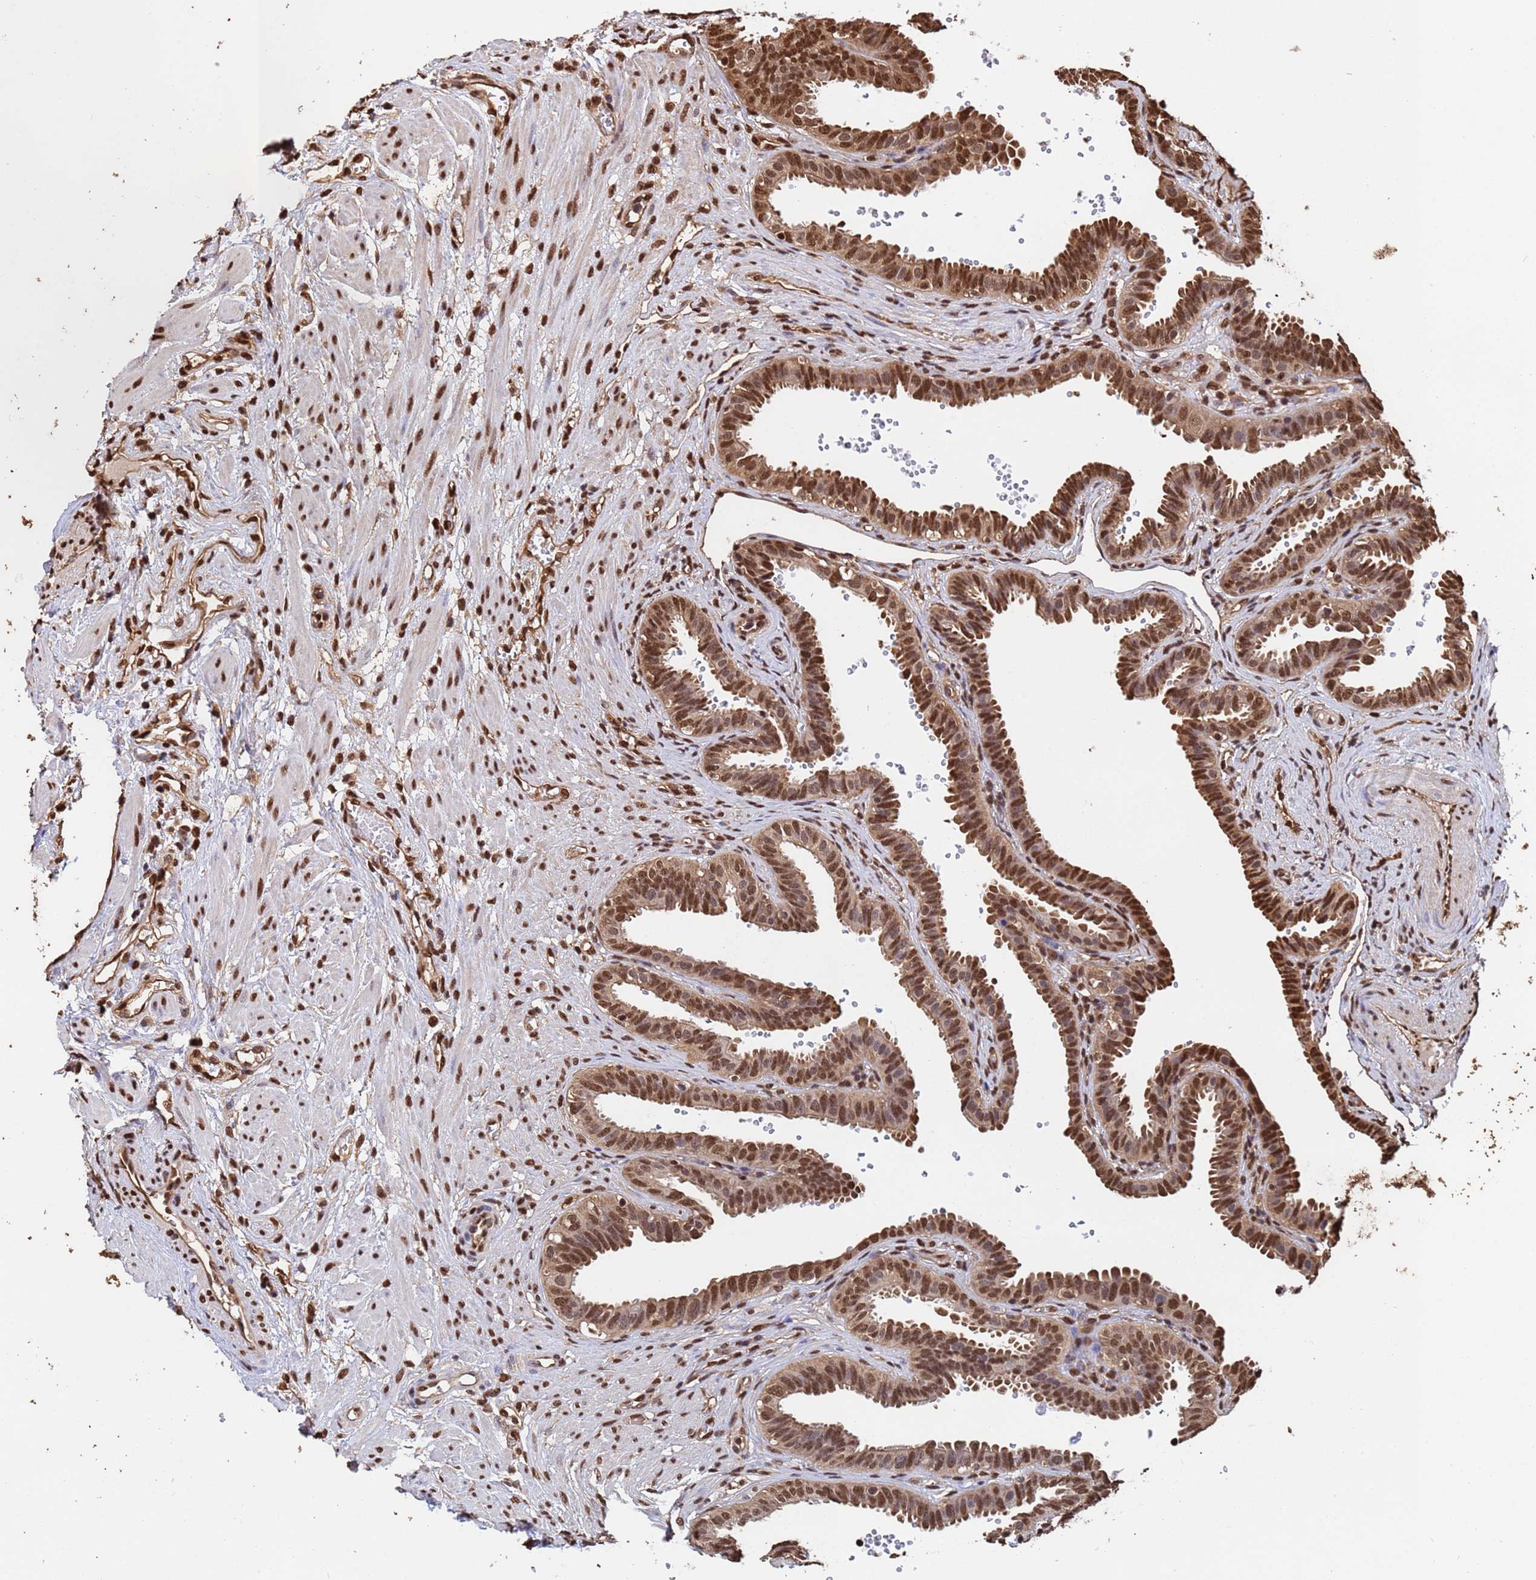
{"staining": {"intensity": "strong", "quantity": ">75%", "location": "cytoplasmic/membranous,nuclear"}, "tissue": "fallopian tube", "cell_type": "Glandular cells", "image_type": "normal", "snomed": [{"axis": "morphology", "description": "Normal tissue, NOS"}, {"axis": "topography", "description": "Fallopian tube"}], "caption": "Immunohistochemistry (IHC) of unremarkable fallopian tube demonstrates high levels of strong cytoplasmic/membranous,nuclear staining in approximately >75% of glandular cells. (brown staining indicates protein expression, while blue staining denotes nuclei).", "gene": "SUMO2", "patient": {"sex": "female", "age": 37}}